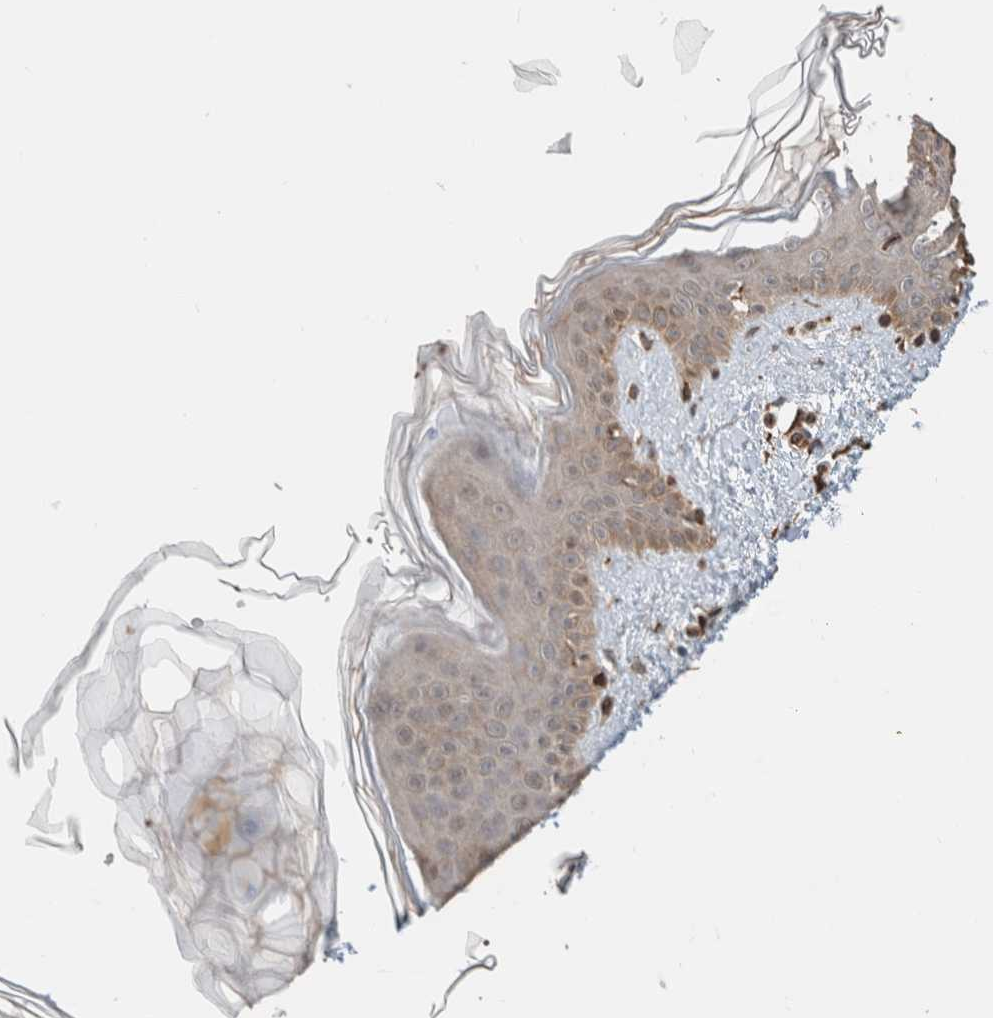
{"staining": {"intensity": "moderate", "quantity": ">75%", "location": "cytoplasmic/membranous,nuclear"}, "tissue": "skin", "cell_type": "Fibroblasts", "image_type": "normal", "snomed": [{"axis": "morphology", "description": "Normal tissue, NOS"}, {"axis": "topography", "description": "Skin"}], "caption": "A brown stain labels moderate cytoplasmic/membranous,nuclear positivity of a protein in fibroblasts of unremarkable skin. Using DAB (brown) and hematoxylin (blue) stains, captured at high magnification using brightfield microscopy.", "gene": "GINS4", "patient": {"sex": "female", "age": 46}}